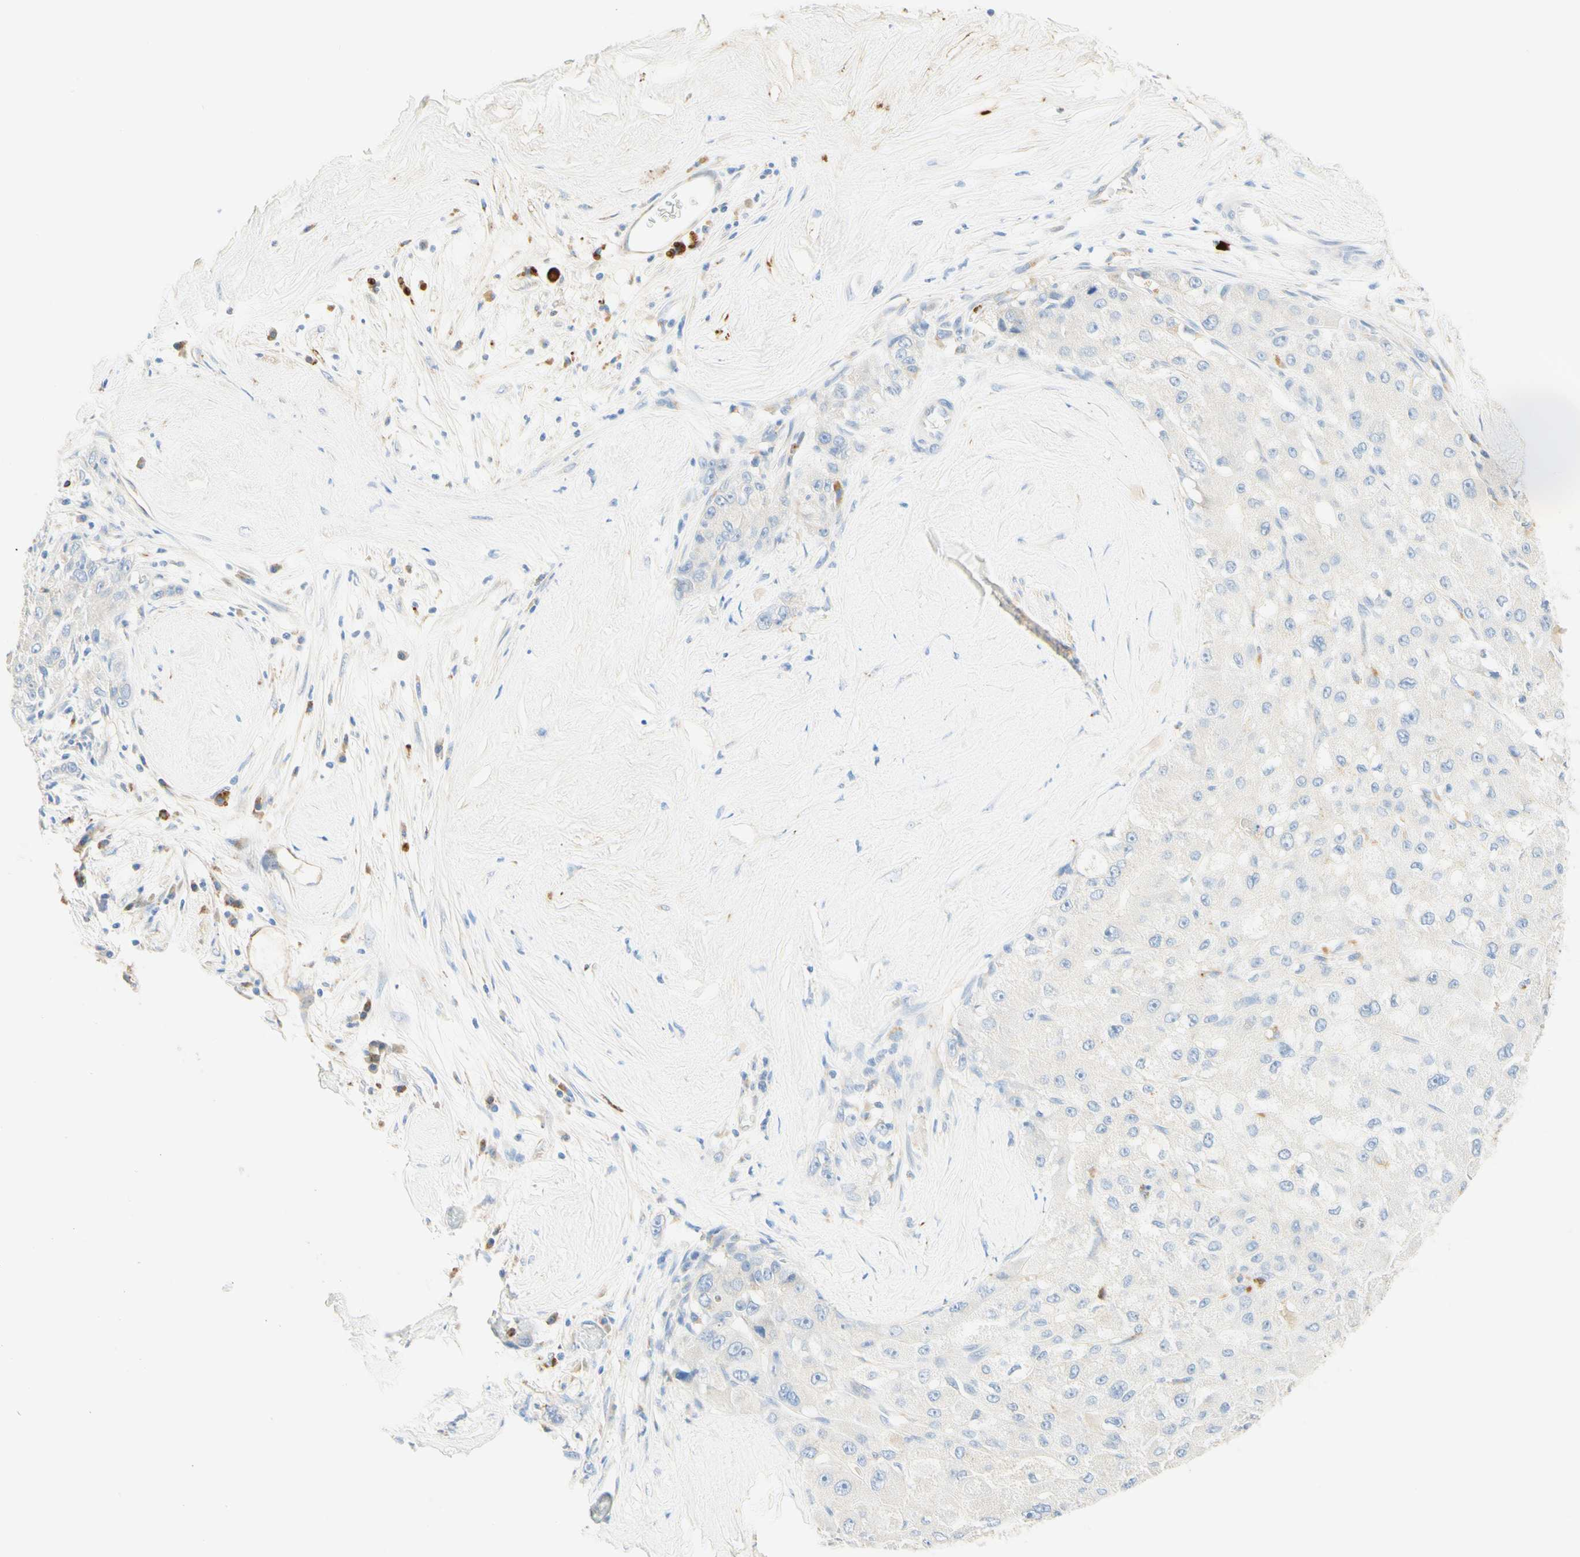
{"staining": {"intensity": "negative", "quantity": "none", "location": "none"}, "tissue": "liver cancer", "cell_type": "Tumor cells", "image_type": "cancer", "snomed": [{"axis": "morphology", "description": "Carcinoma, Hepatocellular, NOS"}, {"axis": "topography", "description": "Liver"}], "caption": "This is an IHC photomicrograph of human hepatocellular carcinoma (liver). There is no expression in tumor cells.", "gene": "CD63", "patient": {"sex": "male", "age": 80}}